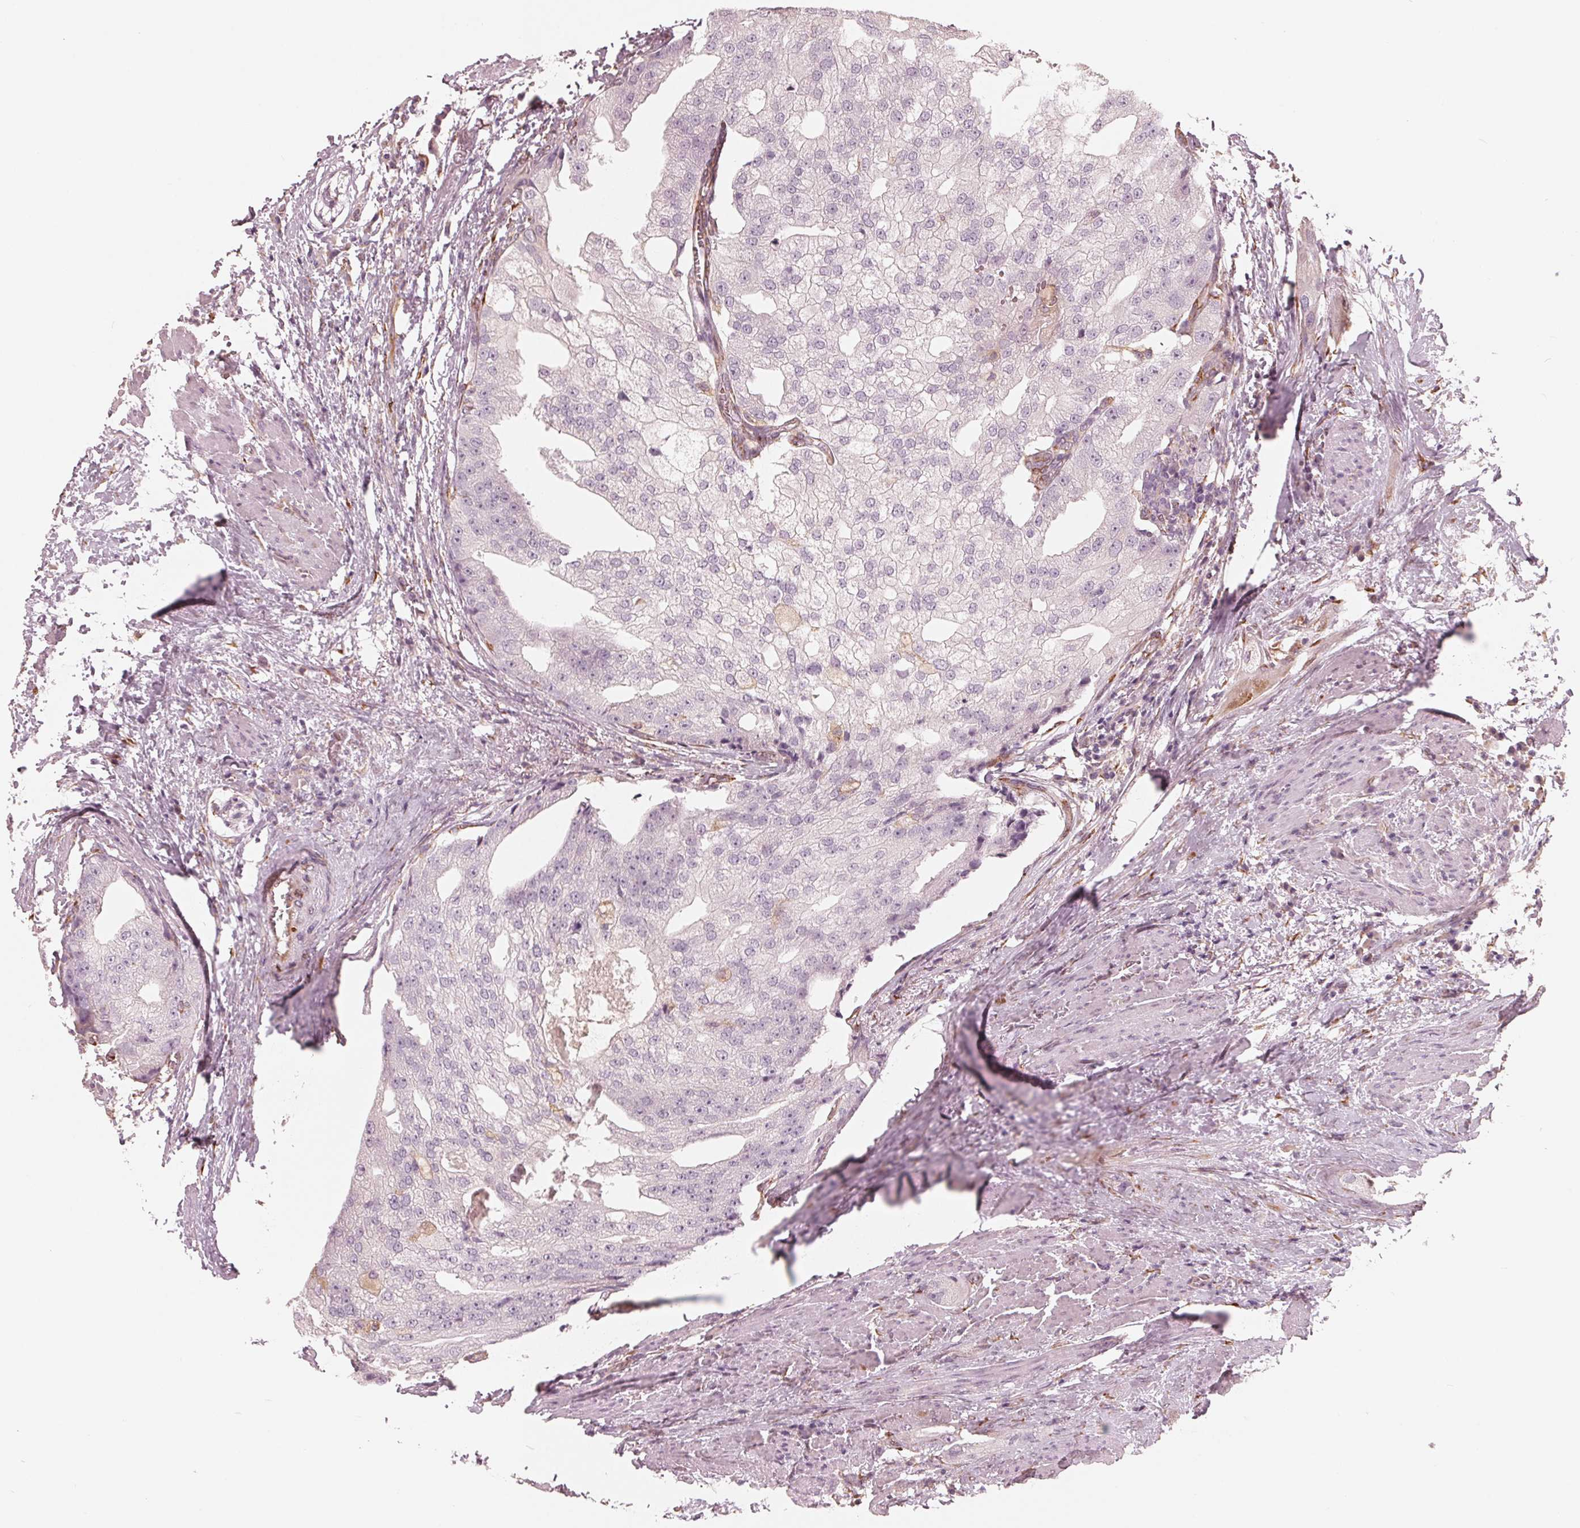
{"staining": {"intensity": "negative", "quantity": "none", "location": "none"}, "tissue": "prostate cancer", "cell_type": "Tumor cells", "image_type": "cancer", "snomed": [{"axis": "morphology", "description": "Adenocarcinoma, High grade"}, {"axis": "topography", "description": "Prostate"}], "caption": "This is an immunohistochemistry (IHC) photomicrograph of prostate cancer (adenocarcinoma (high-grade)). There is no staining in tumor cells.", "gene": "IKBIP", "patient": {"sex": "male", "age": 70}}